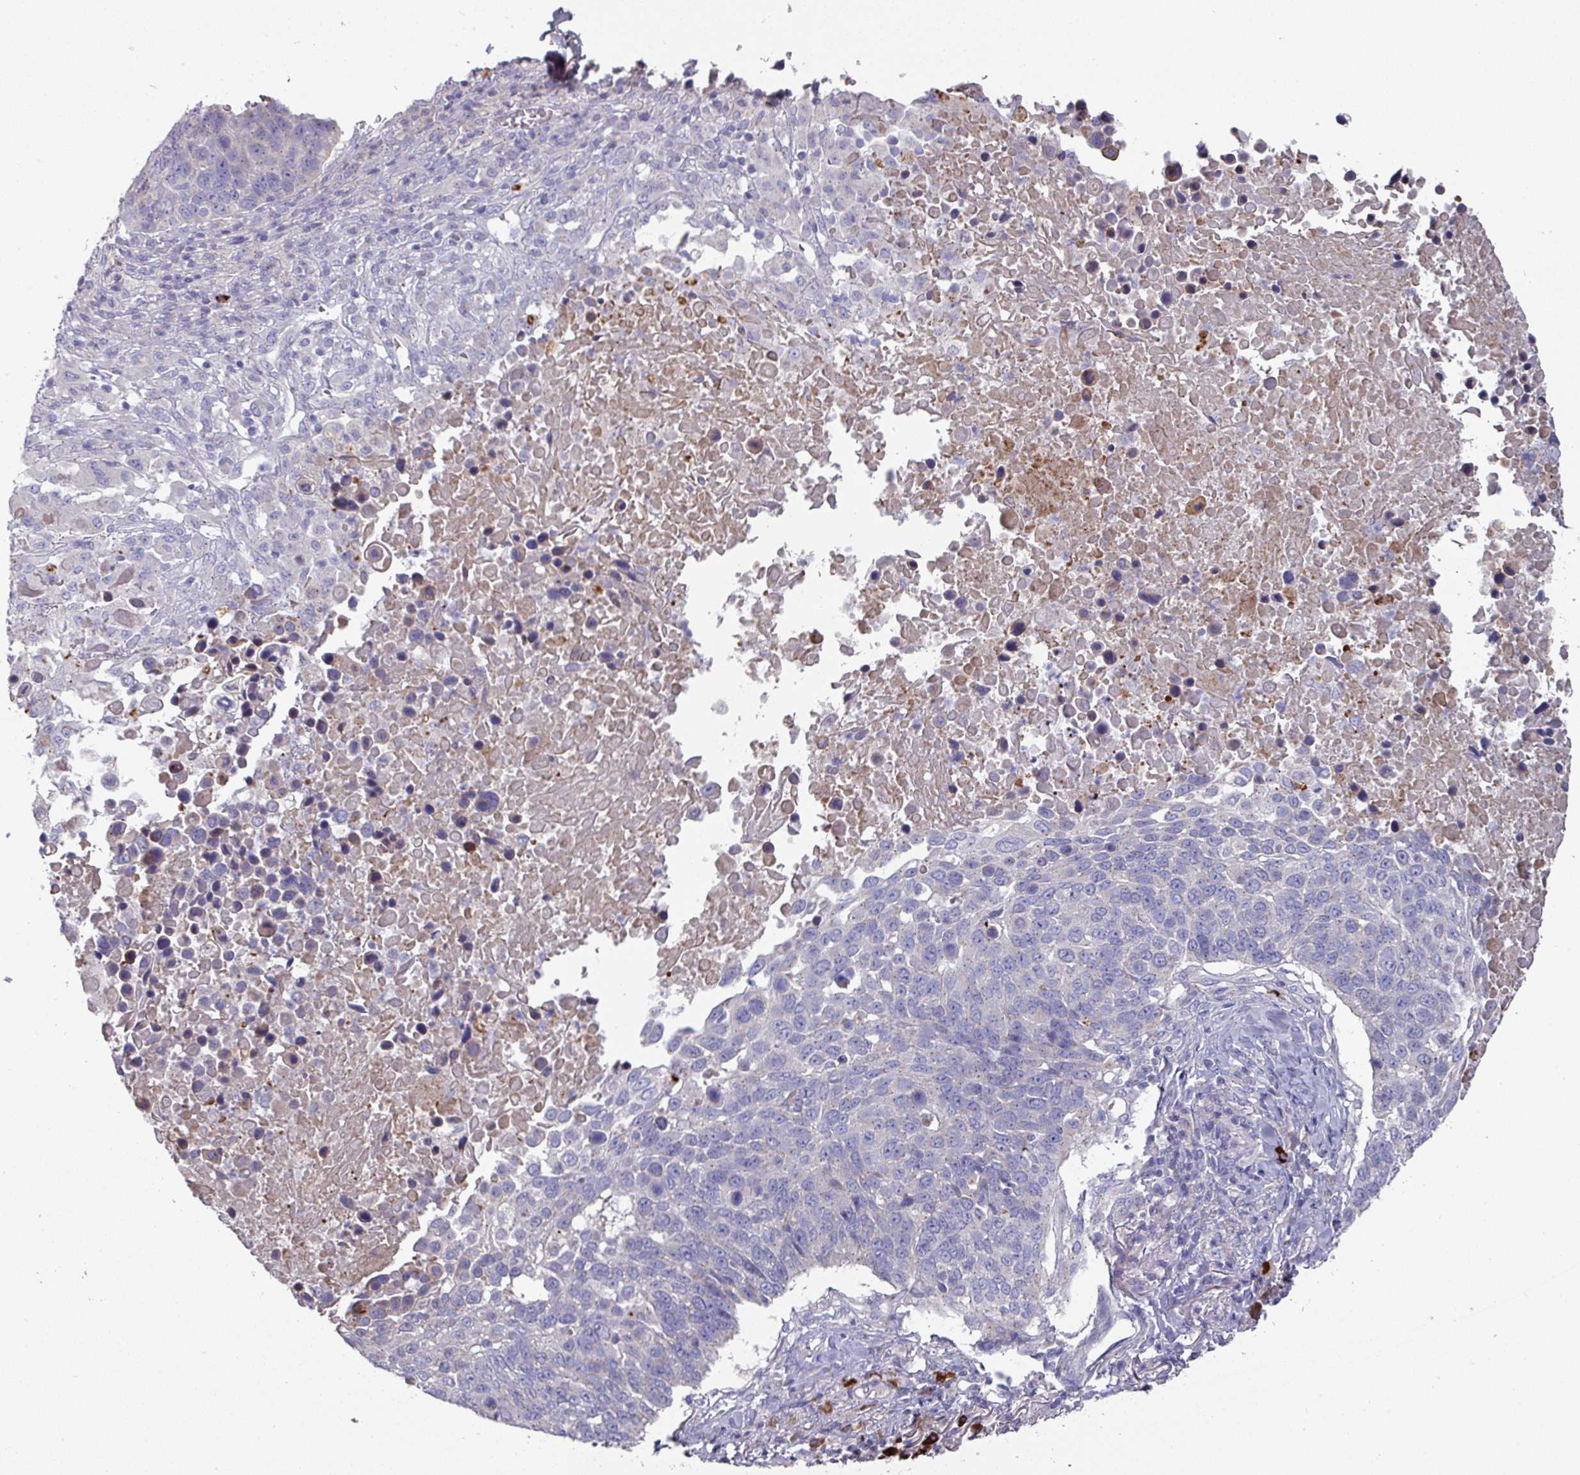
{"staining": {"intensity": "negative", "quantity": "none", "location": "none"}, "tissue": "lung cancer", "cell_type": "Tumor cells", "image_type": "cancer", "snomed": [{"axis": "morphology", "description": "Normal tissue, NOS"}, {"axis": "morphology", "description": "Squamous cell carcinoma, NOS"}, {"axis": "topography", "description": "Lymph node"}, {"axis": "topography", "description": "Lung"}], "caption": "Tumor cells show no significant protein staining in squamous cell carcinoma (lung).", "gene": "IL4R", "patient": {"sex": "male", "age": 66}}